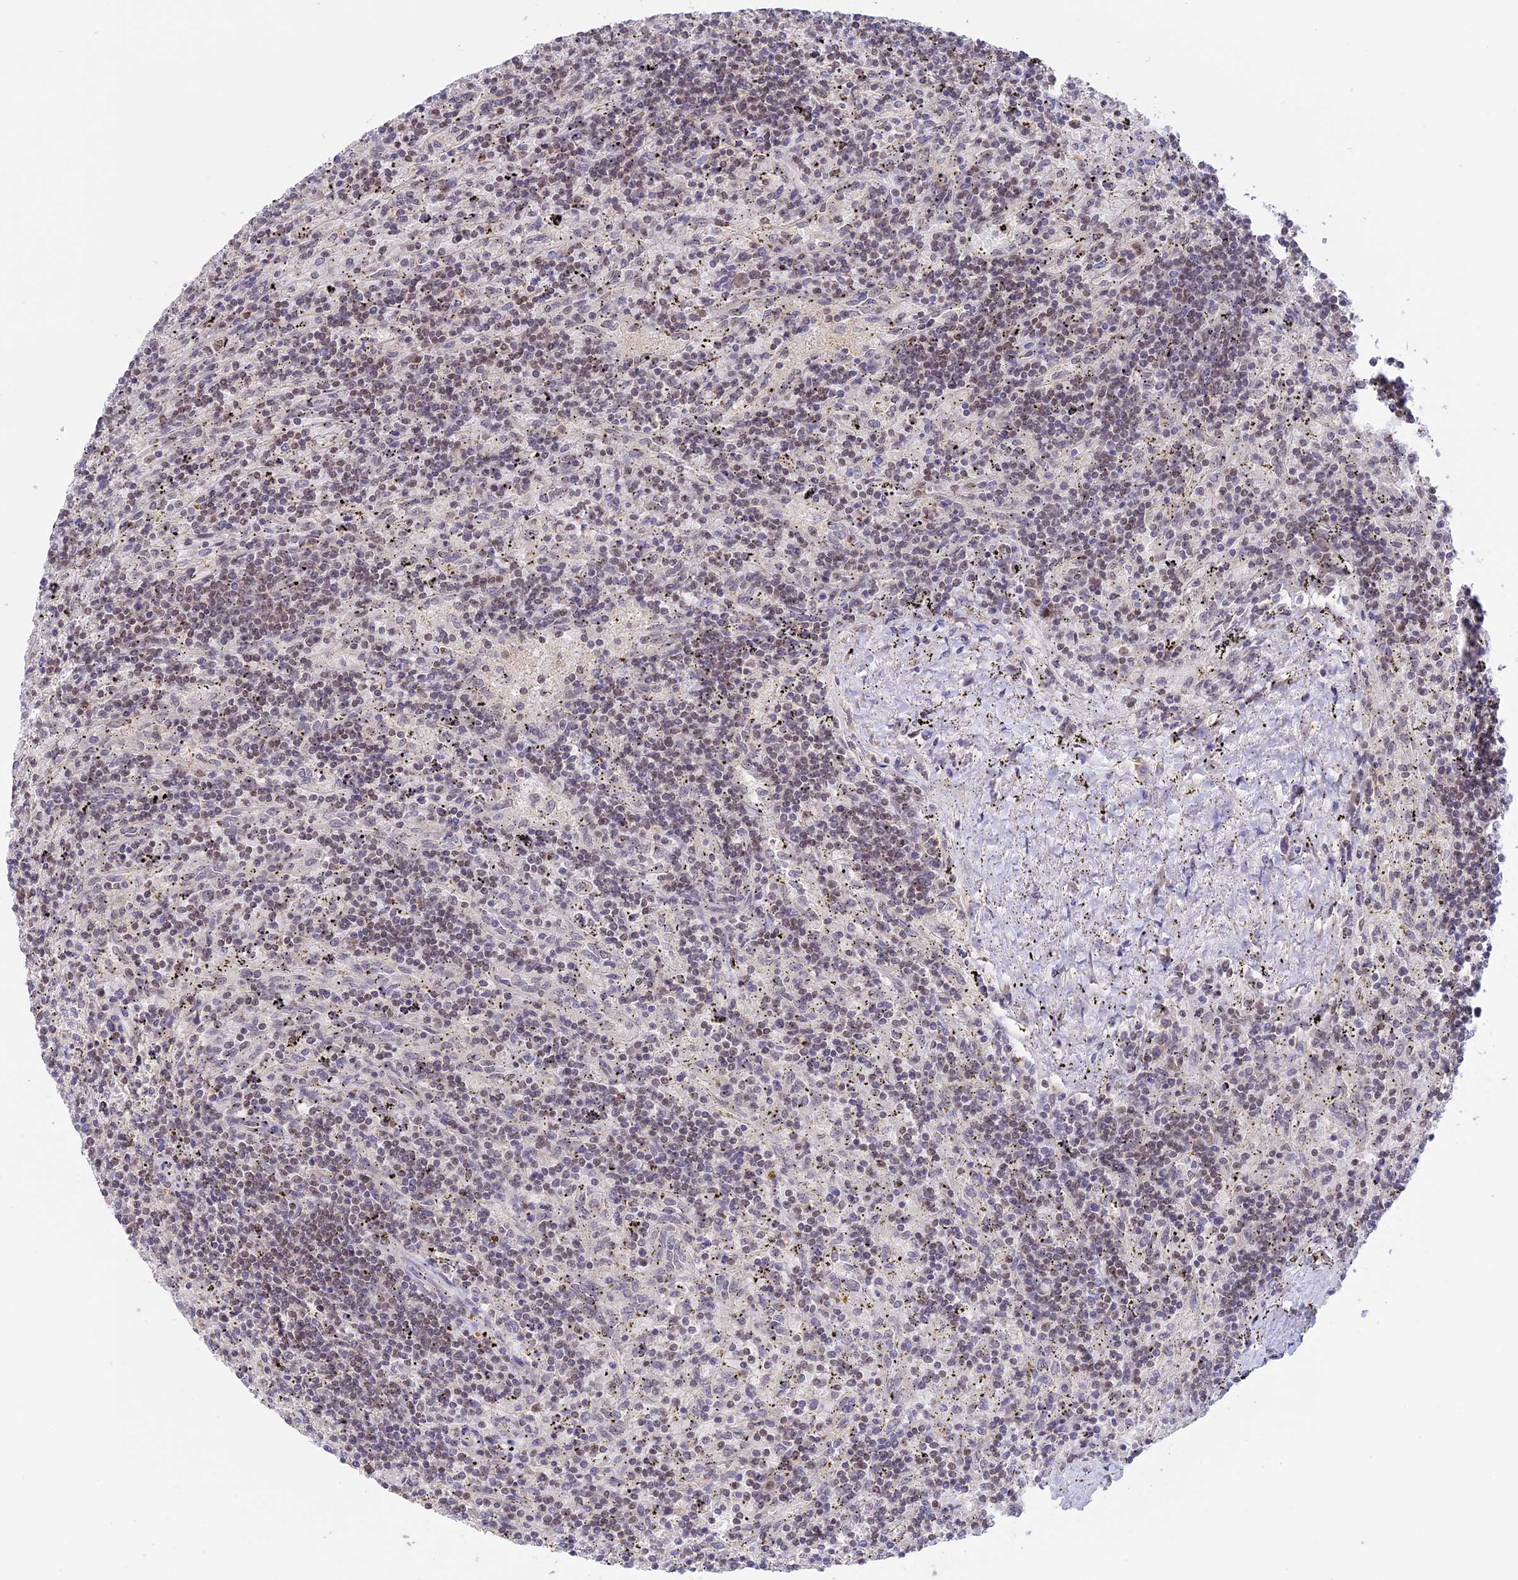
{"staining": {"intensity": "weak", "quantity": "25%-75%", "location": "nuclear"}, "tissue": "lymphoma", "cell_type": "Tumor cells", "image_type": "cancer", "snomed": [{"axis": "morphology", "description": "Malignant lymphoma, non-Hodgkin's type, Low grade"}, {"axis": "topography", "description": "Spleen"}], "caption": "Weak nuclear expression is seen in about 25%-75% of tumor cells in lymphoma. (IHC, brightfield microscopy, high magnification).", "gene": "RFC5", "patient": {"sex": "male", "age": 76}}